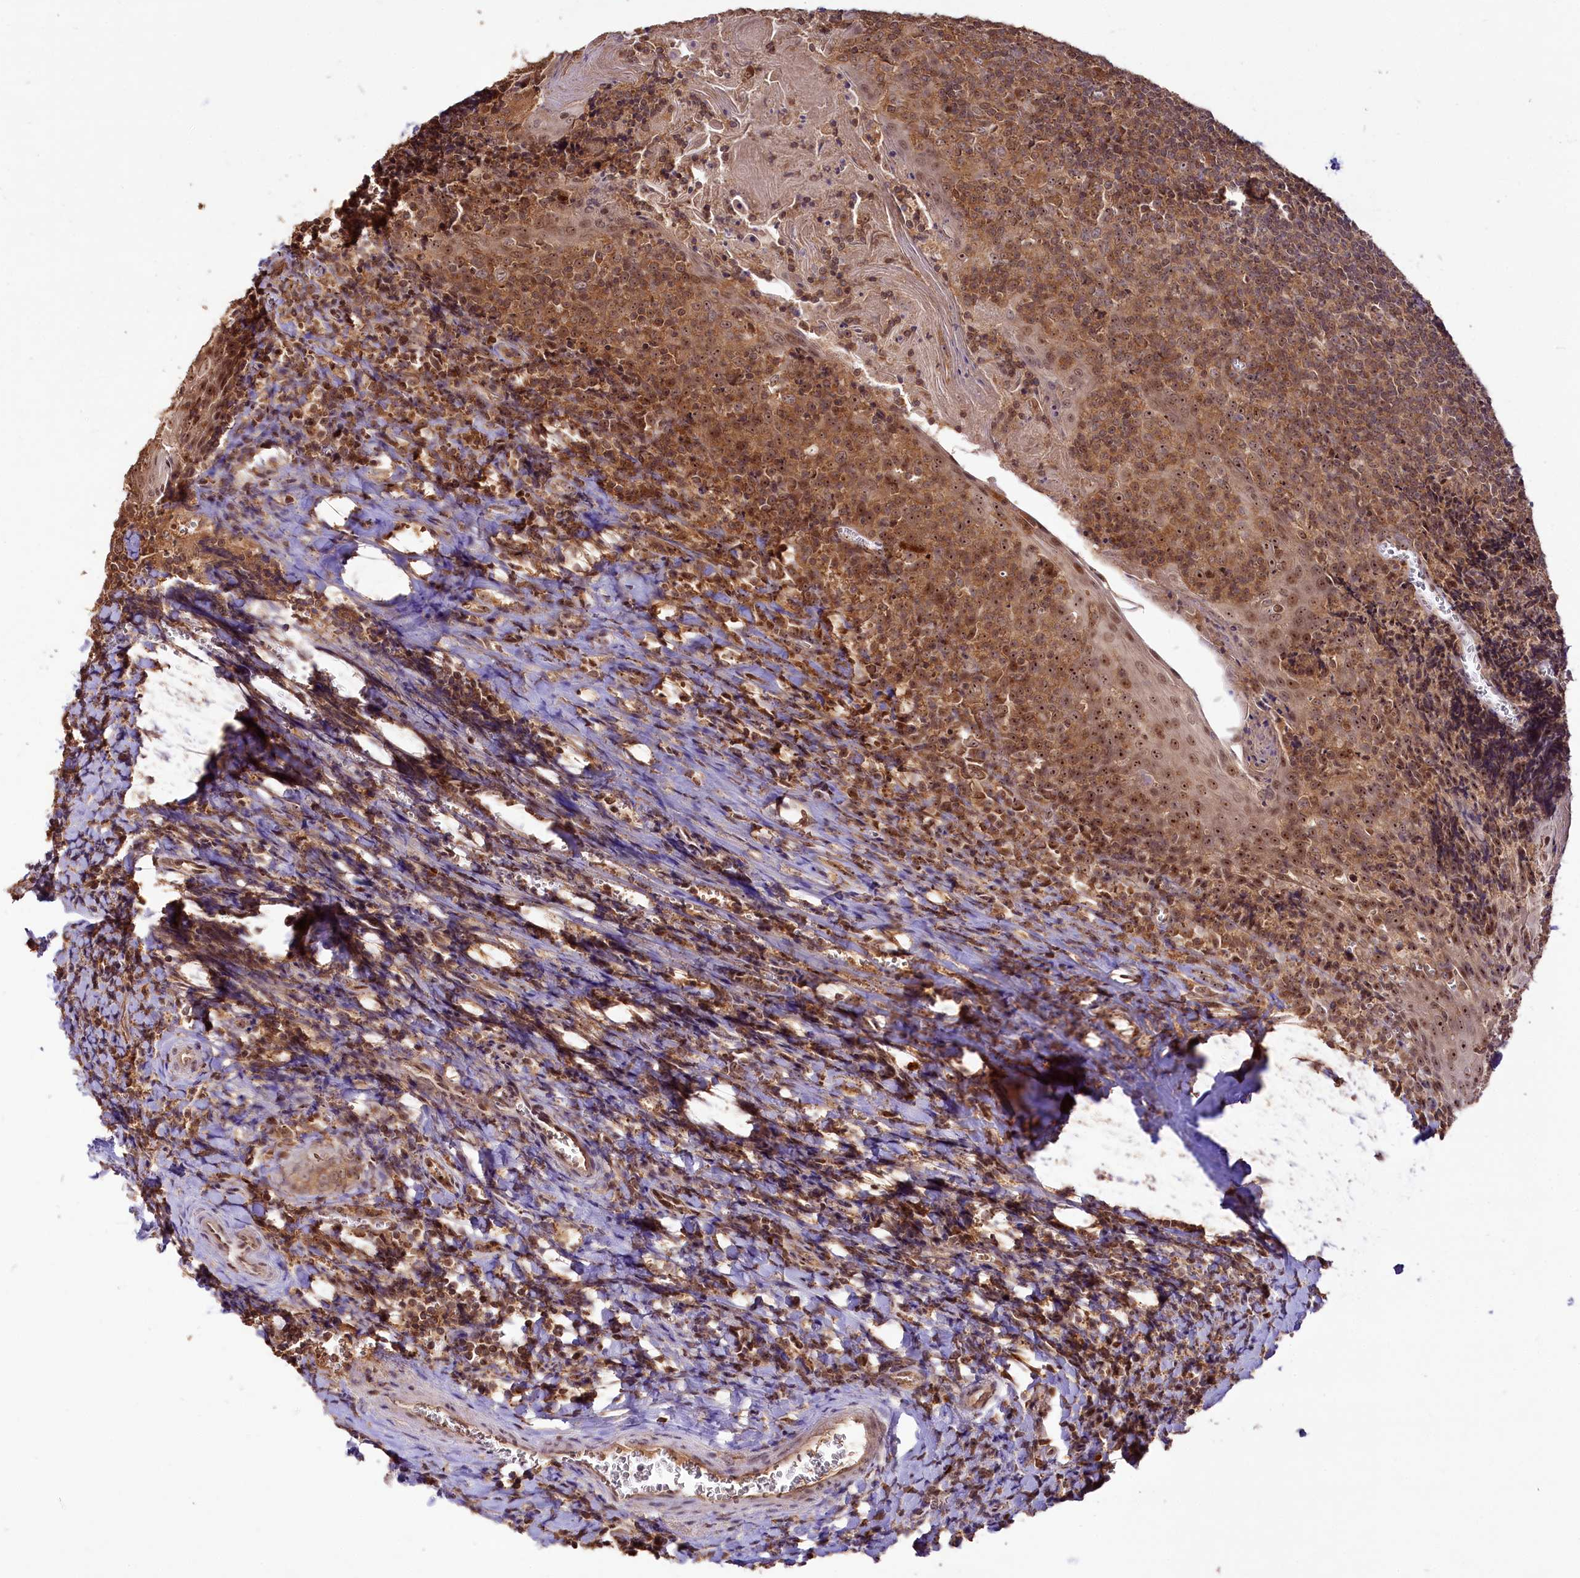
{"staining": {"intensity": "moderate", "quantity": ">75%", "location": "cytoplasmic/membranous"}, "tissue": "tonsil", "cell_type": "Germinal center cells", "image_type": "normal", "snomed": [{"axis": "morphology", "description": "Normal tissue, NOS"}, {"axis": "topography", "description": "Tonsil"}], "caption": "Immunohistochemistry photomicrograph of unremarkable tonsil: human tonsil stained using immunohistochemistry (IHC) reveals medium levels of moderate protein expression localized specifically in the cytoplasmic/membranous of germinal center cells, appearing as a cytoplasmic/membranous brown color.", "gene": "RRP8", "patient": {"sex": "male", "age": 27}}